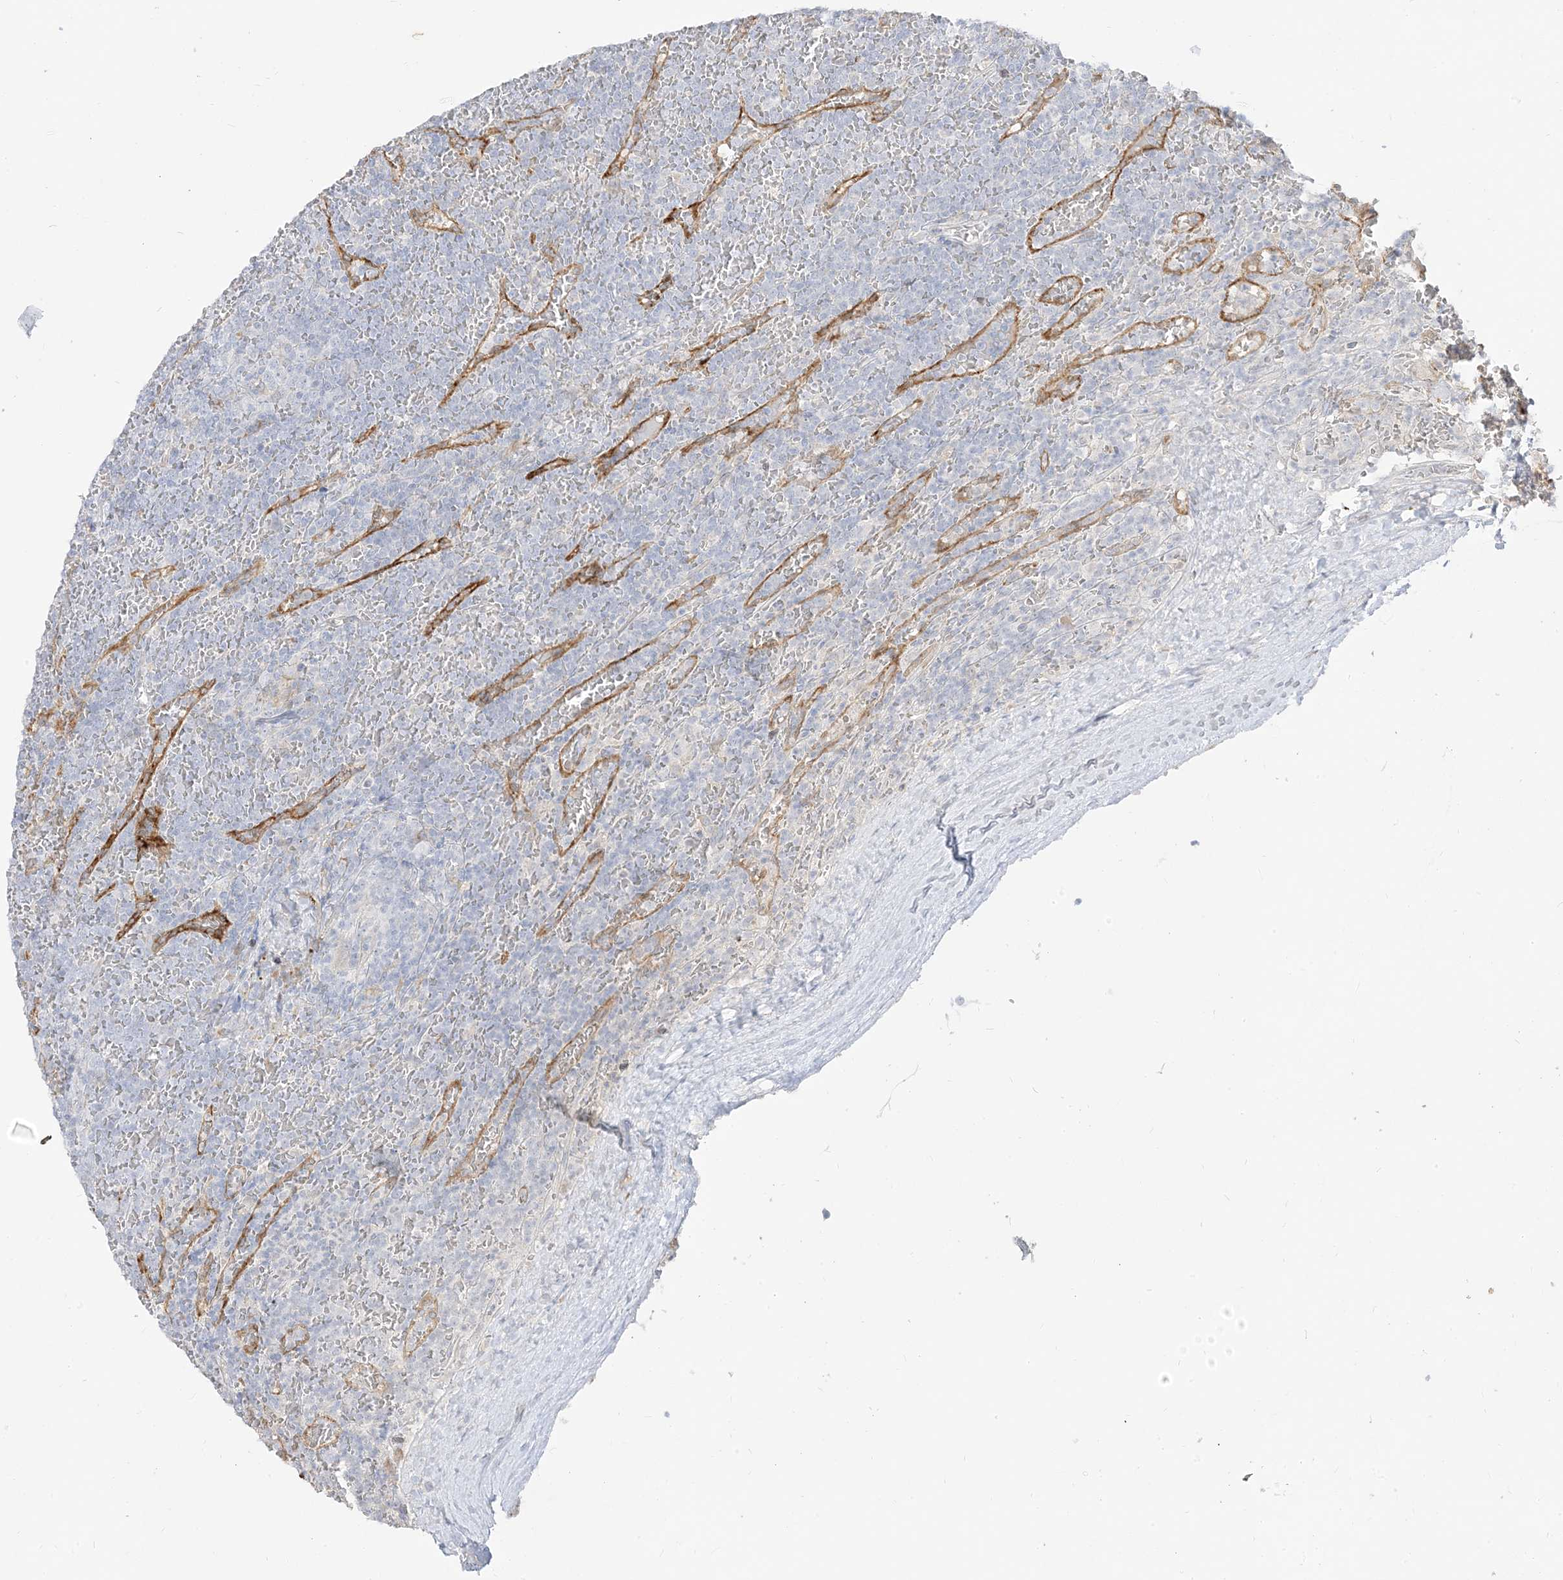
{"staining": {"intensity": "negative", "quantity": "none", "location": "none"}, "tissue": "lymphoma", "cell_type": "Tumor cells", "image_type": "cancer", "snomed": [{"axis": "morphology", "description": "Malignant lymphoma, non-Hodgkin's type, Low grade"}, {"axis": "topography", "description": "Spleen"}], "caption": "Tumor cells are negative for brown protein staining in lymphoma. The staining is performed using DAB brown chromogen with nuclei counter-stained in using hematoxylin.", "gene": "LOXL3", "patient": {"sex": "female", "age": 19}}